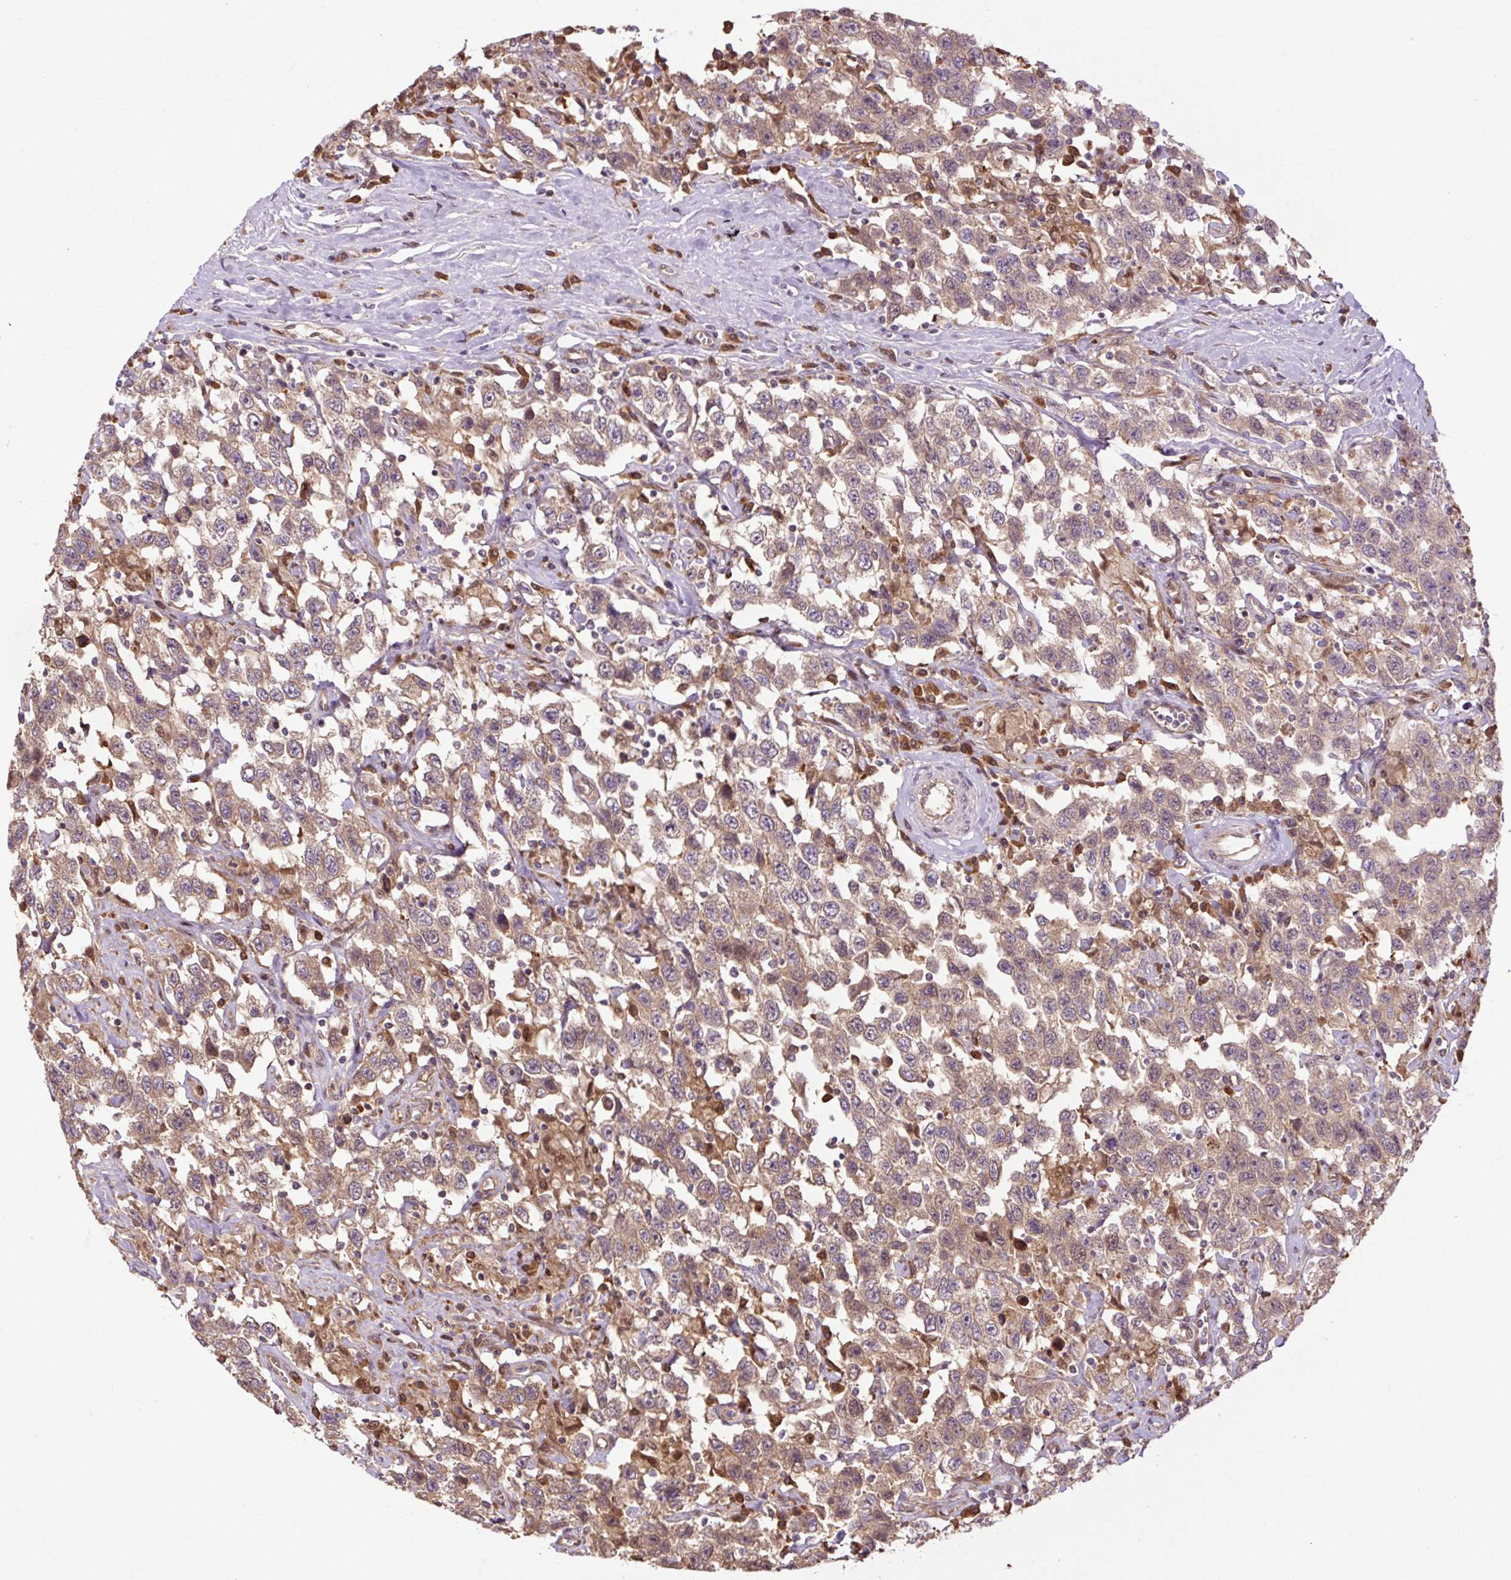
{"staining": {"intensity": "moderate", "quantity": ">75%", "location": "cytoplasmic/membranous"}, "tissue": "testis cancer", "cell_type": "Tumor cells", "image_type": "cancer", "snomed": [{"axis": "morphology", "description": "Seminoma, NOS"}, {"axis": "topography", "description": "Testis"}], "caption": "Immunohistochemical staining of human testis cancer (seminoma) demonstrates moderate cytoplasmic/membranous protein staining in about >75% of tumor cells.", "gene": "TPT1", "patient": {"sex": "male", "age": 41}}